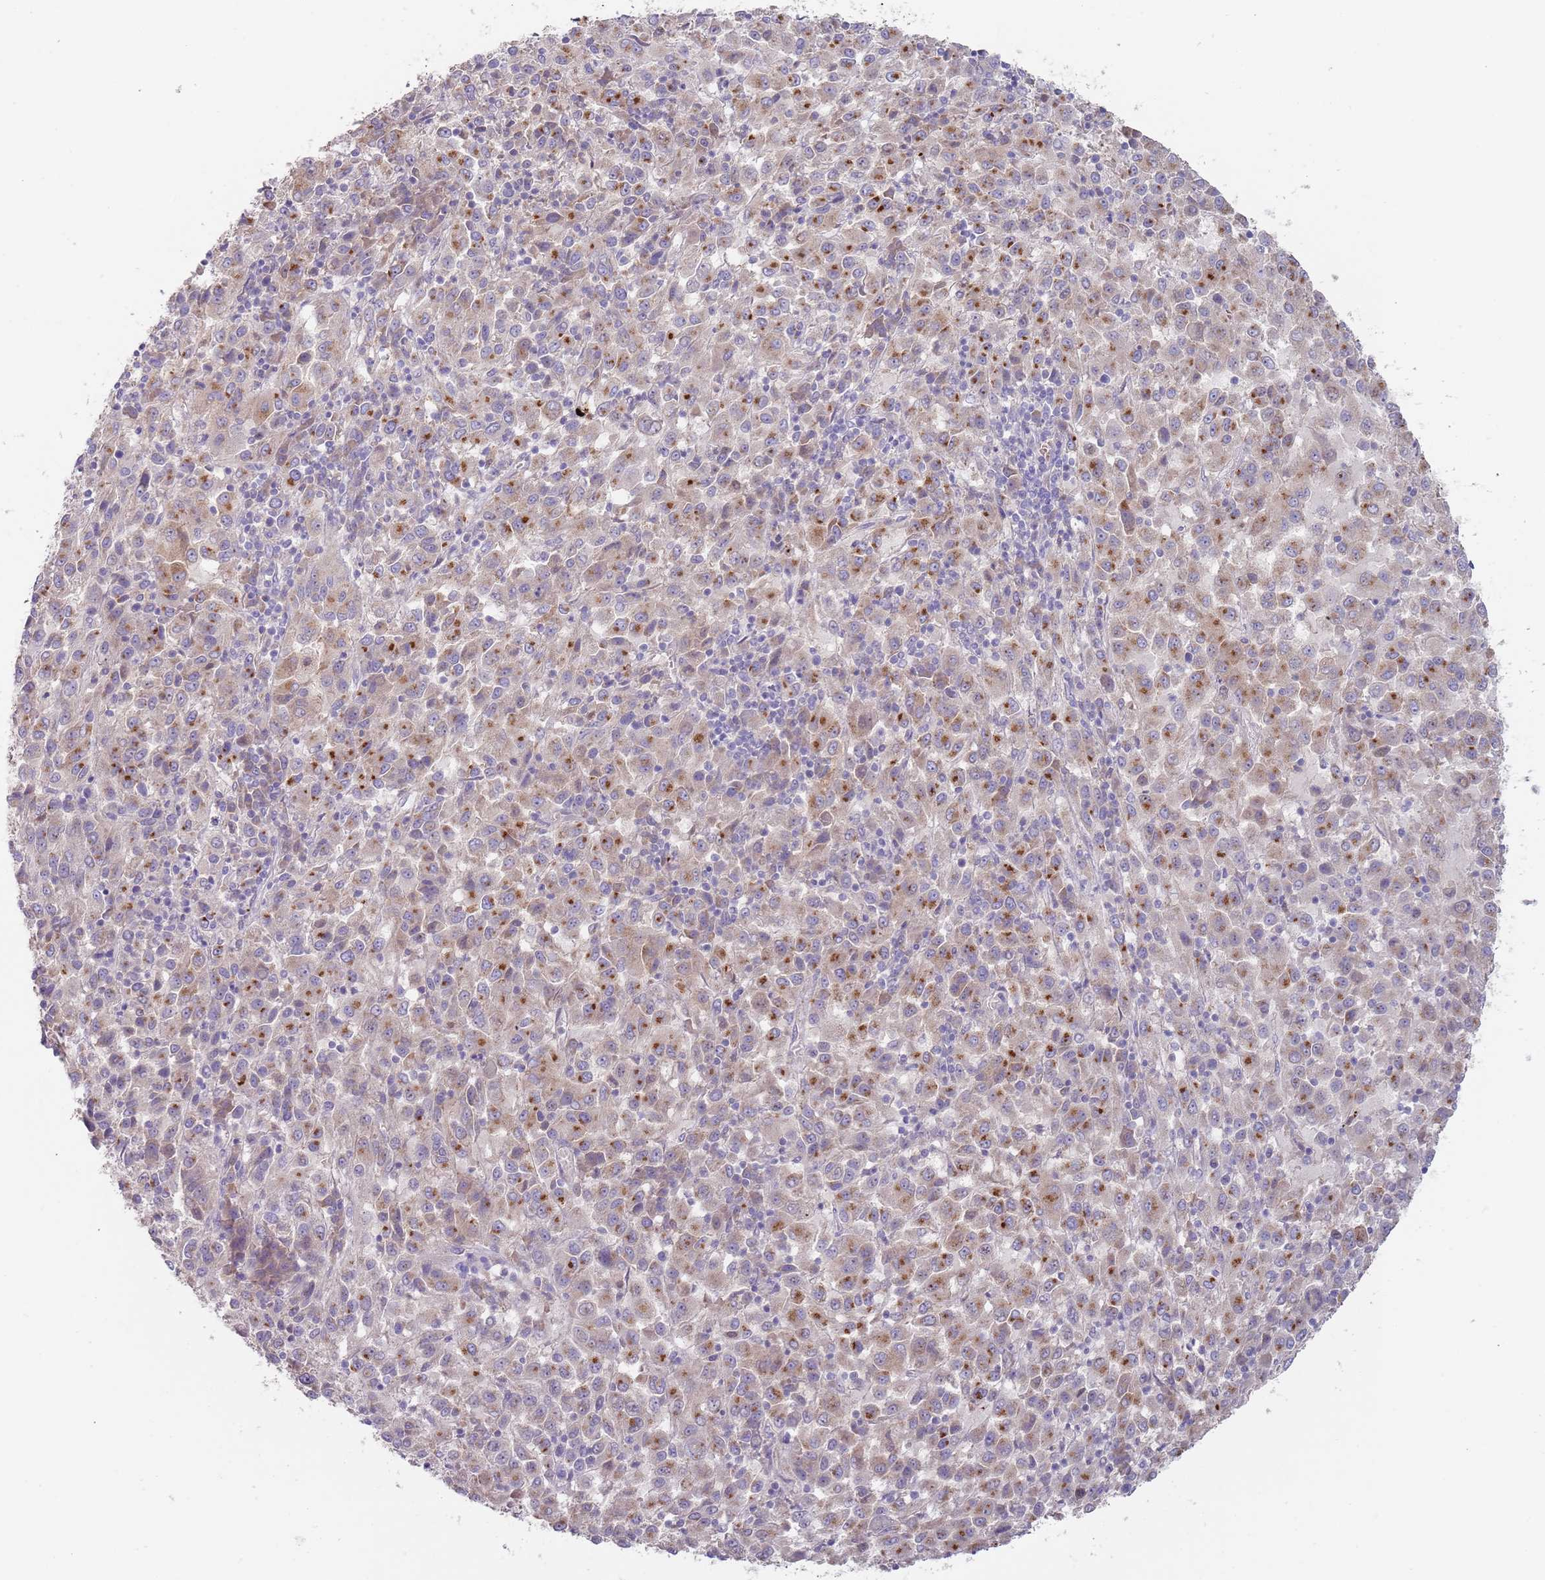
{"staining": {"intensity": "moderate", "quantity": "25%-75%", "location": "cytoplasmic/membranous"}, "tissue": "melanoma", "cell_type": "Tumor cells", "image_type": "cancer", "snomed": [{"axis": "morphology", "description": "Malignant melanoma, Metastatic site"}, {"axis": "topography", "description": "Lung"}], "caption": "An IHC image of neoplastic tissue is shown. Protein staining in brown labels moderate cytoplasmic/membranous positivity in malignant melanoma (metastatic site) within tumor cells.", "gene": "TMEM251", "patient": {"sex": "male", "age": 64}}